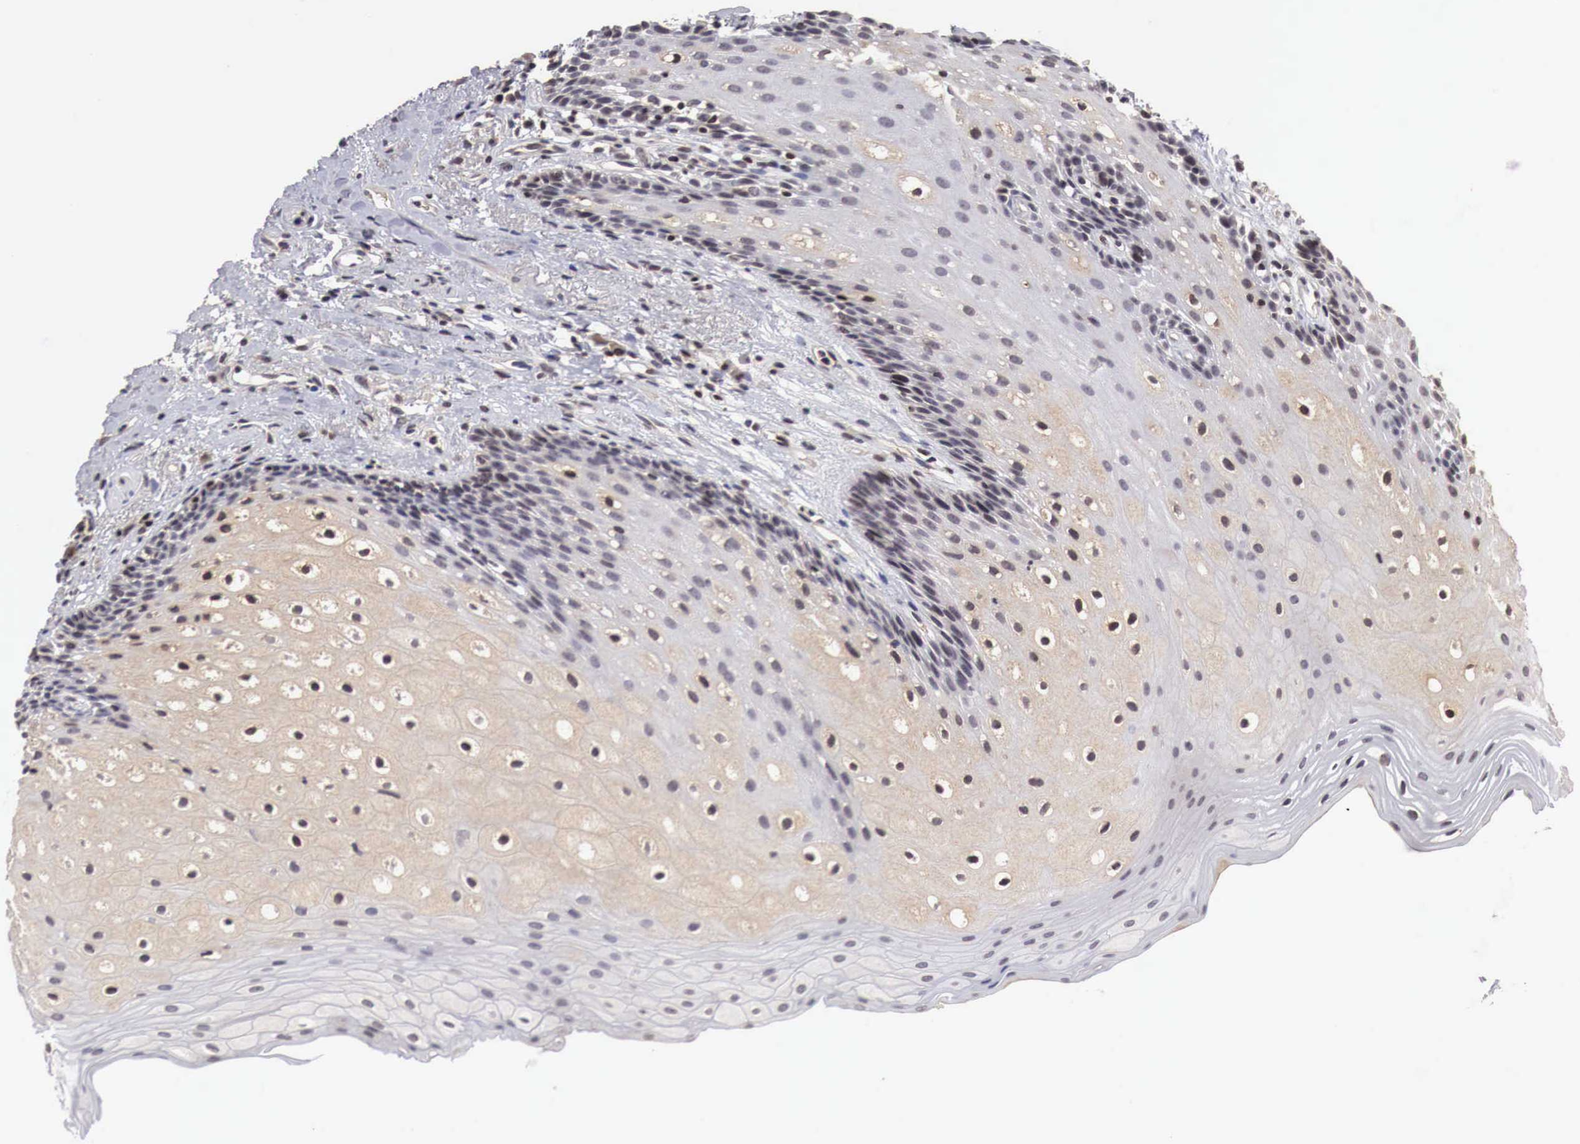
{"staining": {"intensity": "weak", "quantity": "25%-75%", "location": "cytoplasmic/membranous,nuclear"}, "tissue": "oral mucosa", "cell_type": "Squamous epithelial cells", "image_type": "normal", "snomed": [{"axis": "morphology", "description": "Normal tissue, NOS"}, {"axis": "topography", "description": "Oral tissue"}], "caption": "High-power microscopy captured an immunohistochemistry (IHC) histopathology image of unremarkable oral mucosa, revealing weak cytoplasmic/membranous,nuclear staining in approximately 25%-75% of squamous epithelial cells.", "gene": "DACH2", "patient": {"sex": "female", "age": 79}}